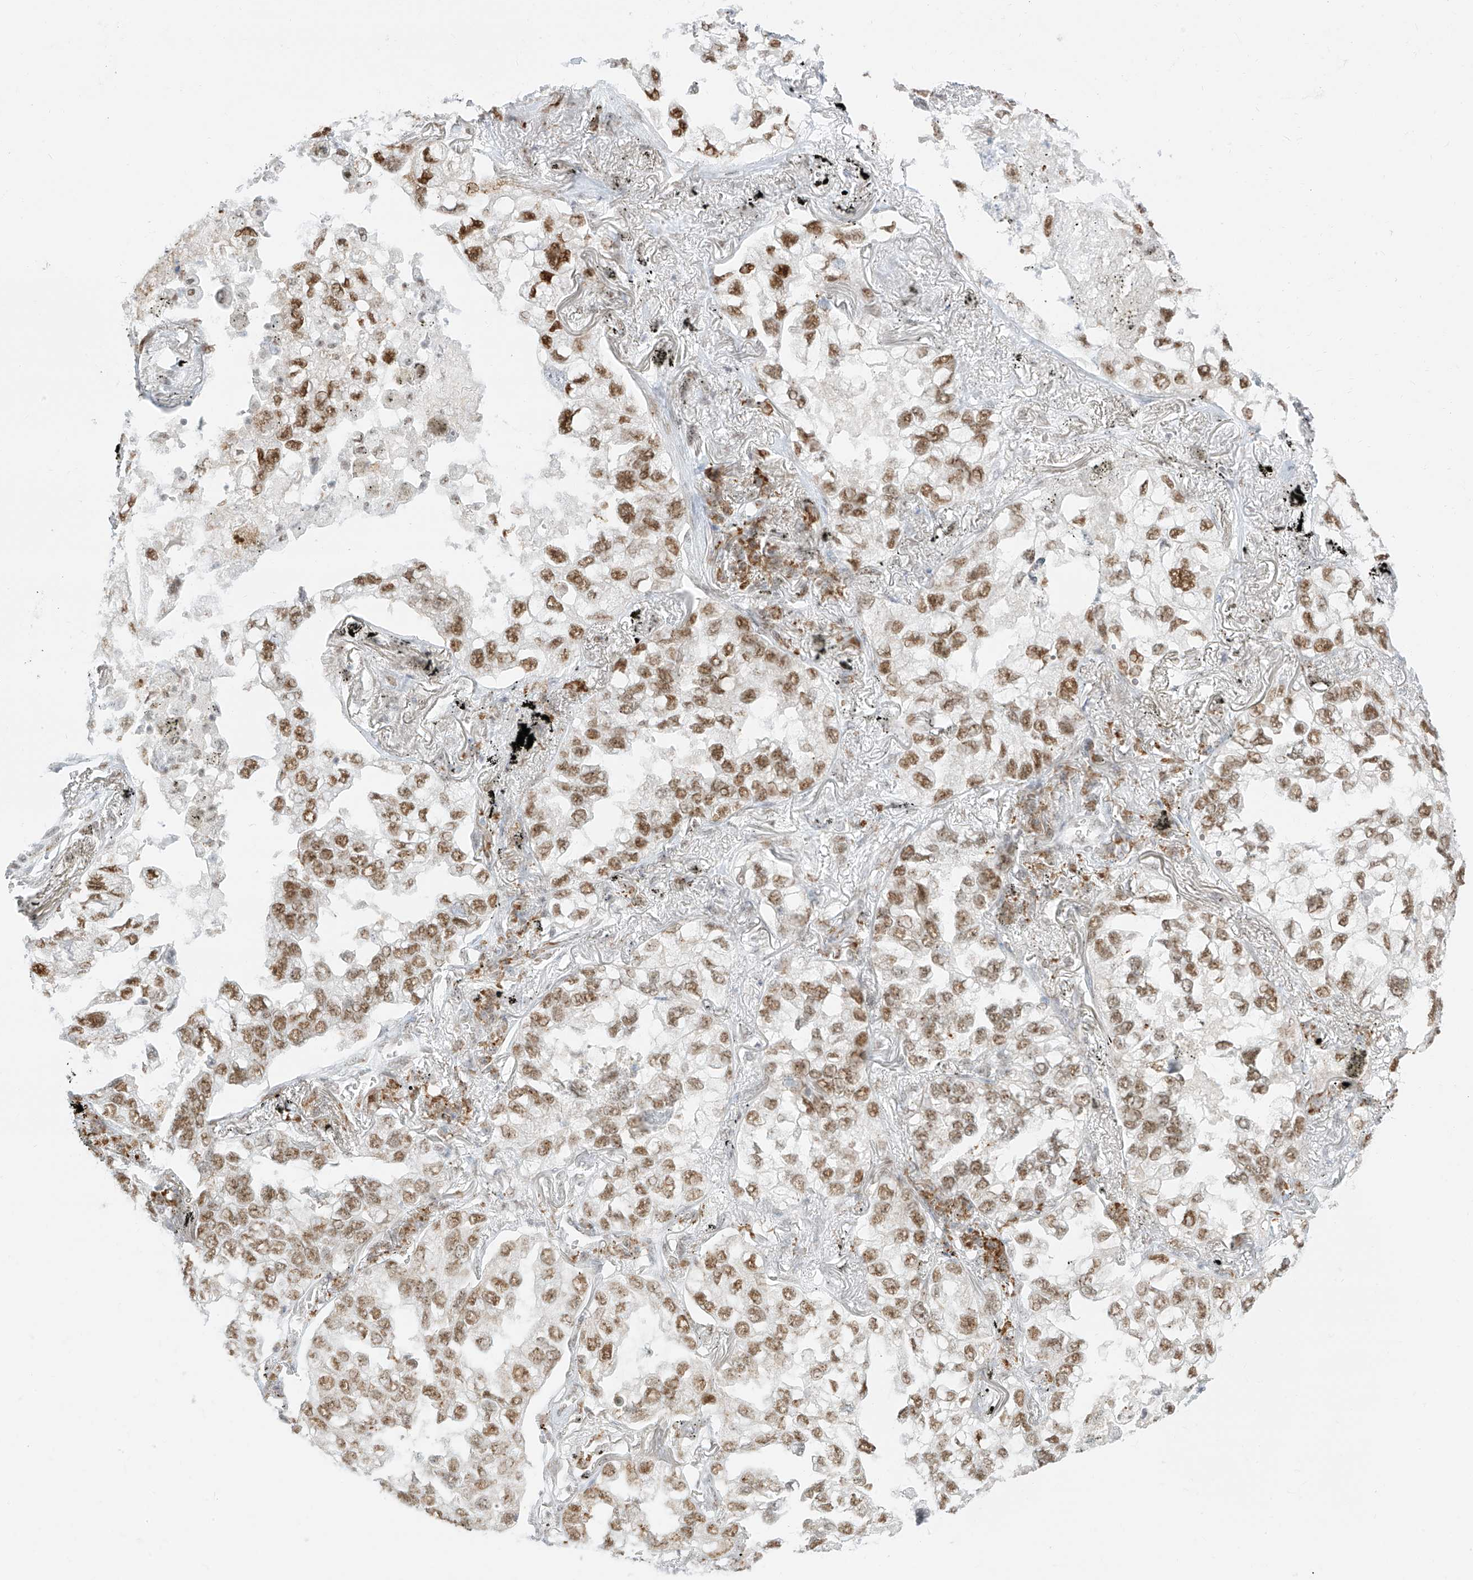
{"staining": {"intensity": "moderate", "quantity": ">75%", "location": "nuclear"}, "tissue": "lung cancer", "cell_type": "Tumor cells", "image_type": "cancer", "snomed": [{"axis": "morphology", "description": "Adenocarcinoma, NOS"}, {"axis": "topography", "description": "Lung"}], "caption": "High-magnification brightfield microscopy of adenocarcinoma (lung) stained with DAB (3,3'-diaminobenzidine) (brown) and counterstained with hematoxylin (blue). tumor cells exhibit moderate nuclear positivity is present in approximately>75% of cells. The protein of interest is stained brown, and the nuclei are stained in blue (DAB IHC with brightfield microscopy, high magnification).", "gene": "SUPT5H", "patient": {"sex": "male", "age": 65}}